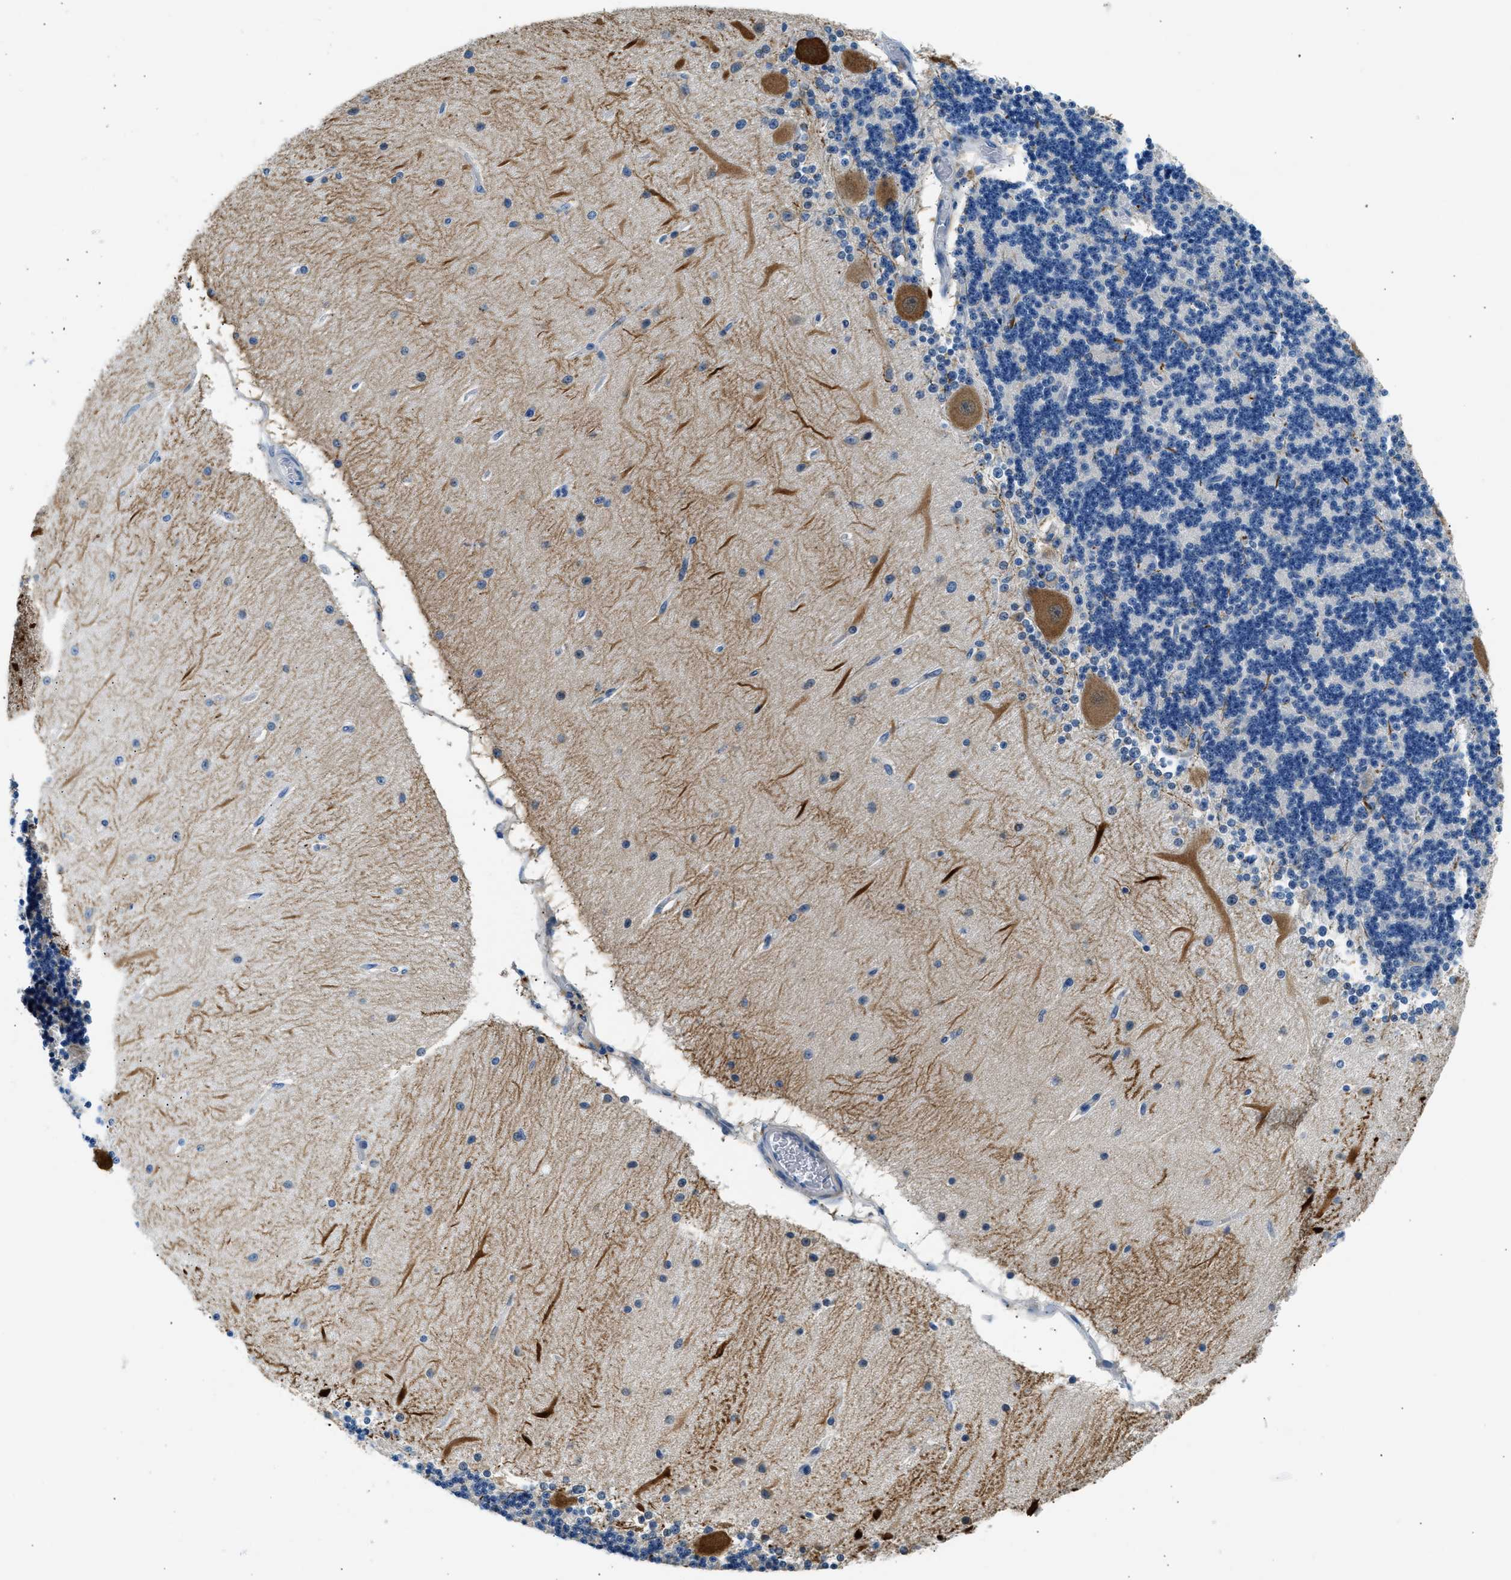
{"staining": {"intensity": "negative", "quantity": "none", "location": "none"}, "tissue": "cerebellum", "cell_type": "Cells in granular layer", "image_type": "normal", "snomed": [{"axis": "morphology", "description": "Normal tissue, NOS"}, {"axis": "topography", "description": "Cerebellum"}], "caption": "This micrograph is of normal cerebellum stained with IHC to label a protein in brown with the nuclei are counter-stained blue. There is no positivity in cells in granular layer.", "gene": "CLDN18", "patient": {"sex": "female", "age": 54}}